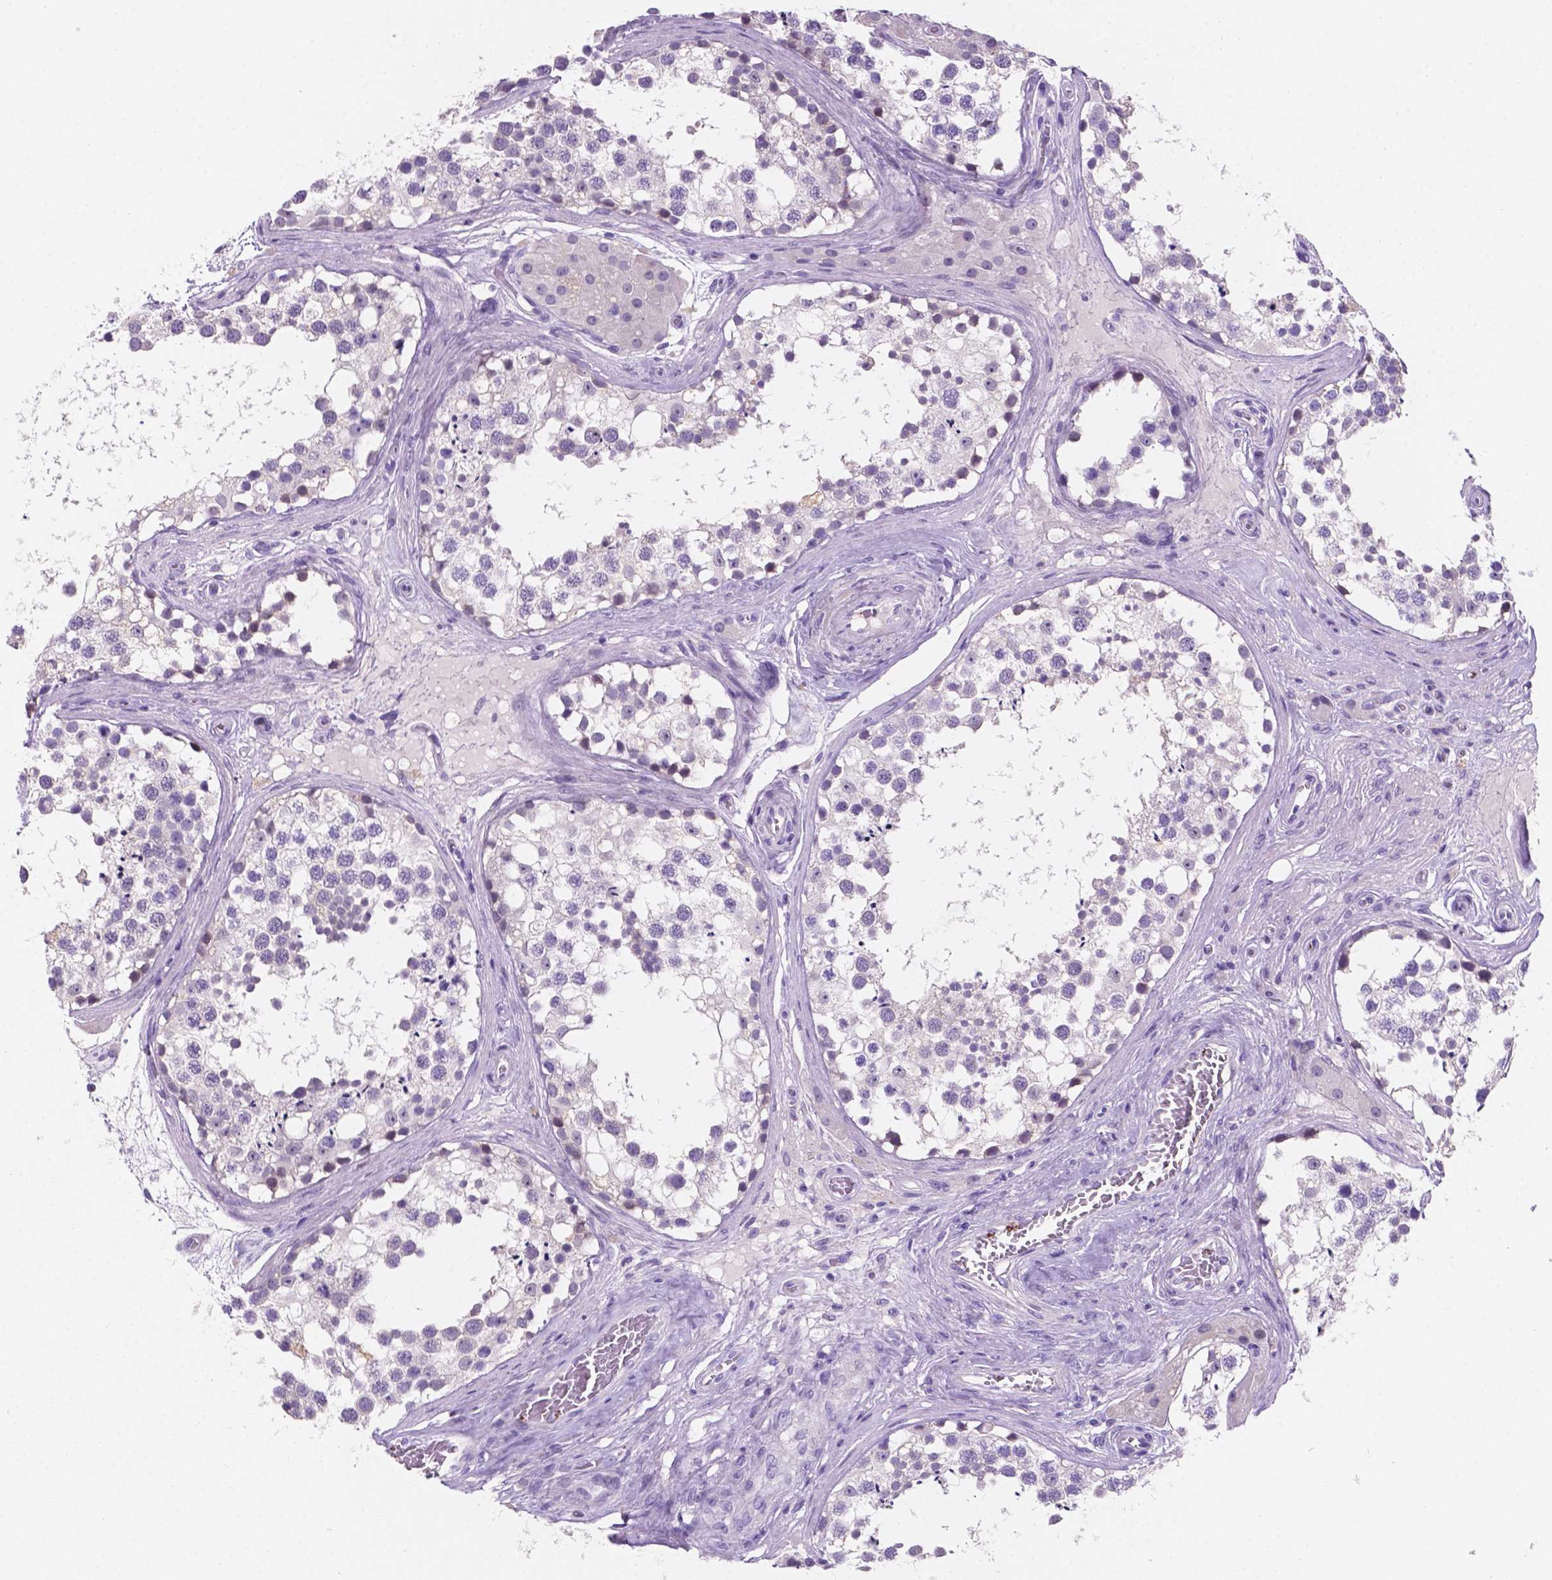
{"staining": {"intensity": "weak", "quantity": "<25%", "location": "cytoplasmic/membranous,nuclear"}, "tissue": "testis", "cell_type": "Cells in seminiferous ducts", "image_type": "normal", "snomed": [{"axis": "morphology", "description": "Normal tissue, NOS"}, {"axis": "morphology", "description": "Seminoma, NOS"}, {"axis": "topography", "description": "Testis"}], "caption": "Photomicrograph shows no significant protein positivity in cells in seminiferous ducts of normal testis. The staining was performed using DAB to visualize the protein expression in brown, while the nuclei were stained in blue with hematoxylin (Magnification: 20x).", "gene": "EBLN2", "patient": {"sex": "male", "age": 65}}